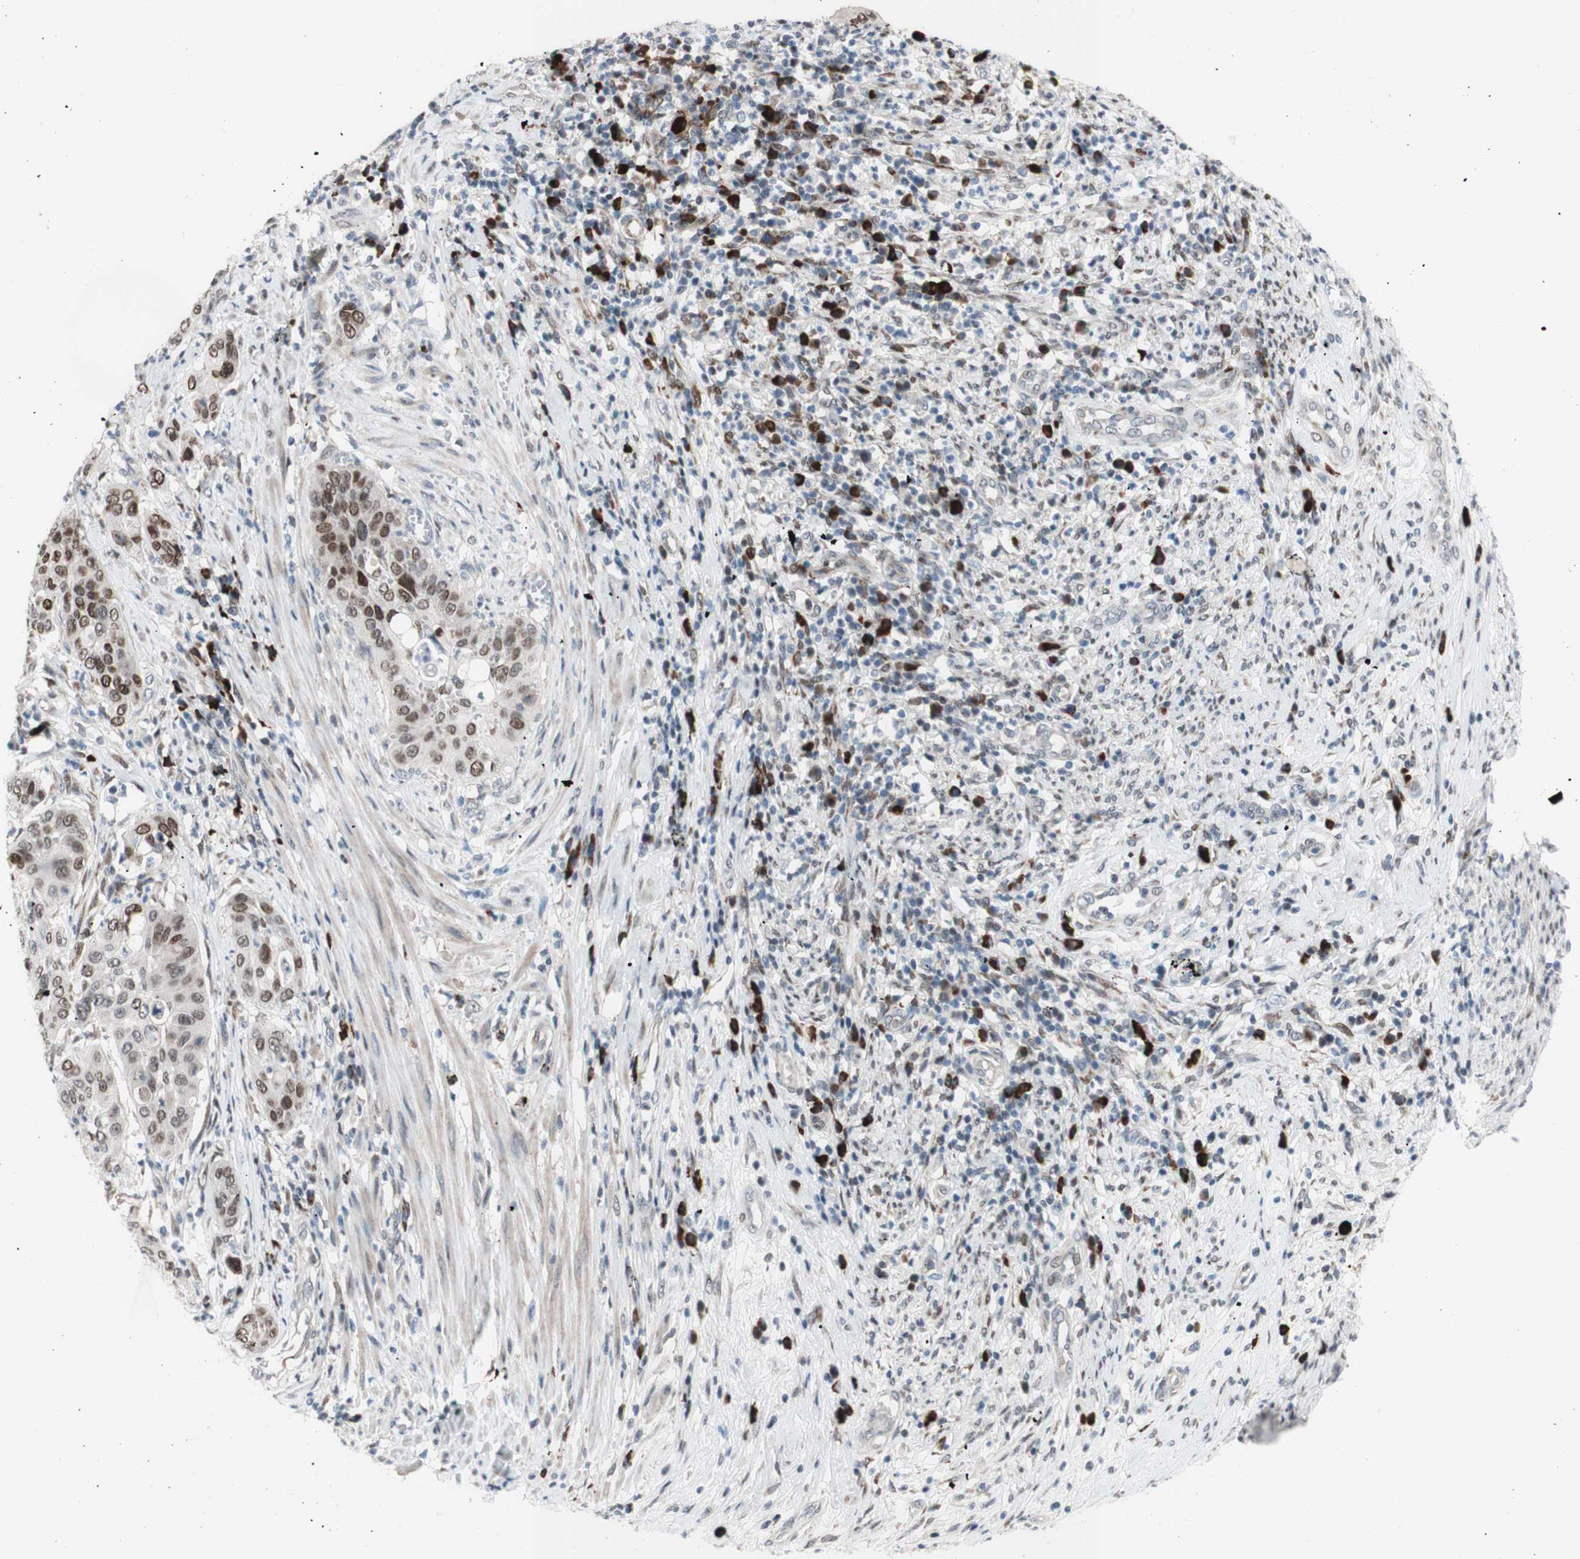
{"staining": {"intensity": "weak", "quantity": "25%-75%", "location": "nuclear"}, "tissue": "cervical cancer", "cell_type": "Tumor cells", "image_type": "cancer", "snomed": [{"axis": "morphology", "description": "Normal tissue, NOS"}, {"axis": "morphology", "description": "Squamous cell carcinoma, NOS"}, {"axis": "topography", "description": "Cervix"}], "caption": "Brown immunohistochemical staining in human cervical cancer exhibits weak nuclear staining in about 25%-75% of tumor cells.", "gene": "PHTF2", "patient": {"sex": "female", "age": 39}}